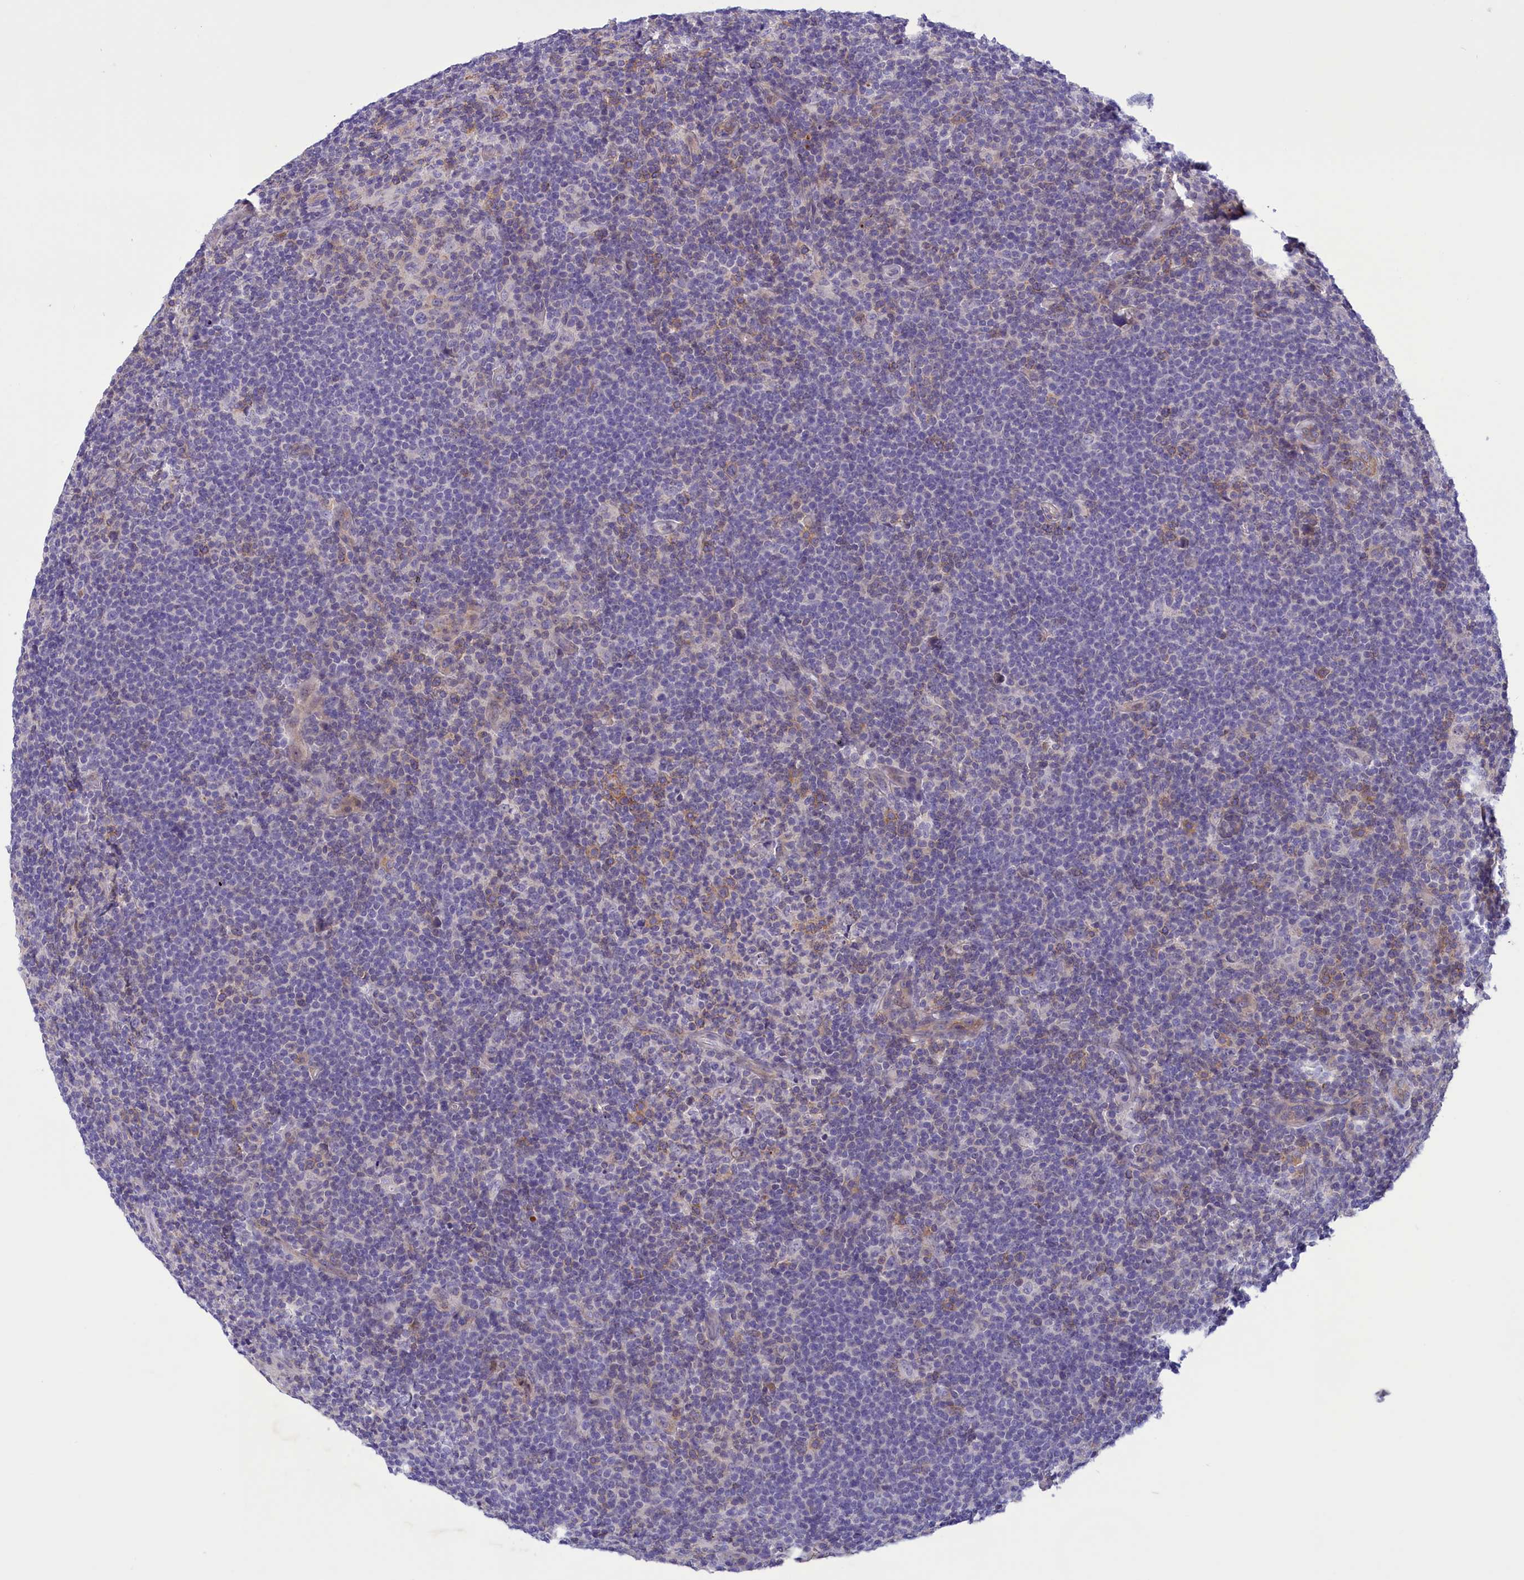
{"staining": {"intensity": "negative", "quantity": "none", "location": "none"}, "tissue": "lymphoma", "cell_type": "Tumor cells", "image_type": "cancer", "snomed": [{"axis": "morphology", "description": "Hodgkin's disease, NOS"}, {"axis": "topography", "description": "Lymph node"}], "caption": "IHC image of neoplastic tissue: lymphoma stained with DAB reveals no significant protein expression in tumor cells. (Brightfield microscopy of DAB (3,3'-diaminobenzidine) IHC at high magnification).", "gene": "CORO2A", "patient": {"sex": "female", "age": 57}}